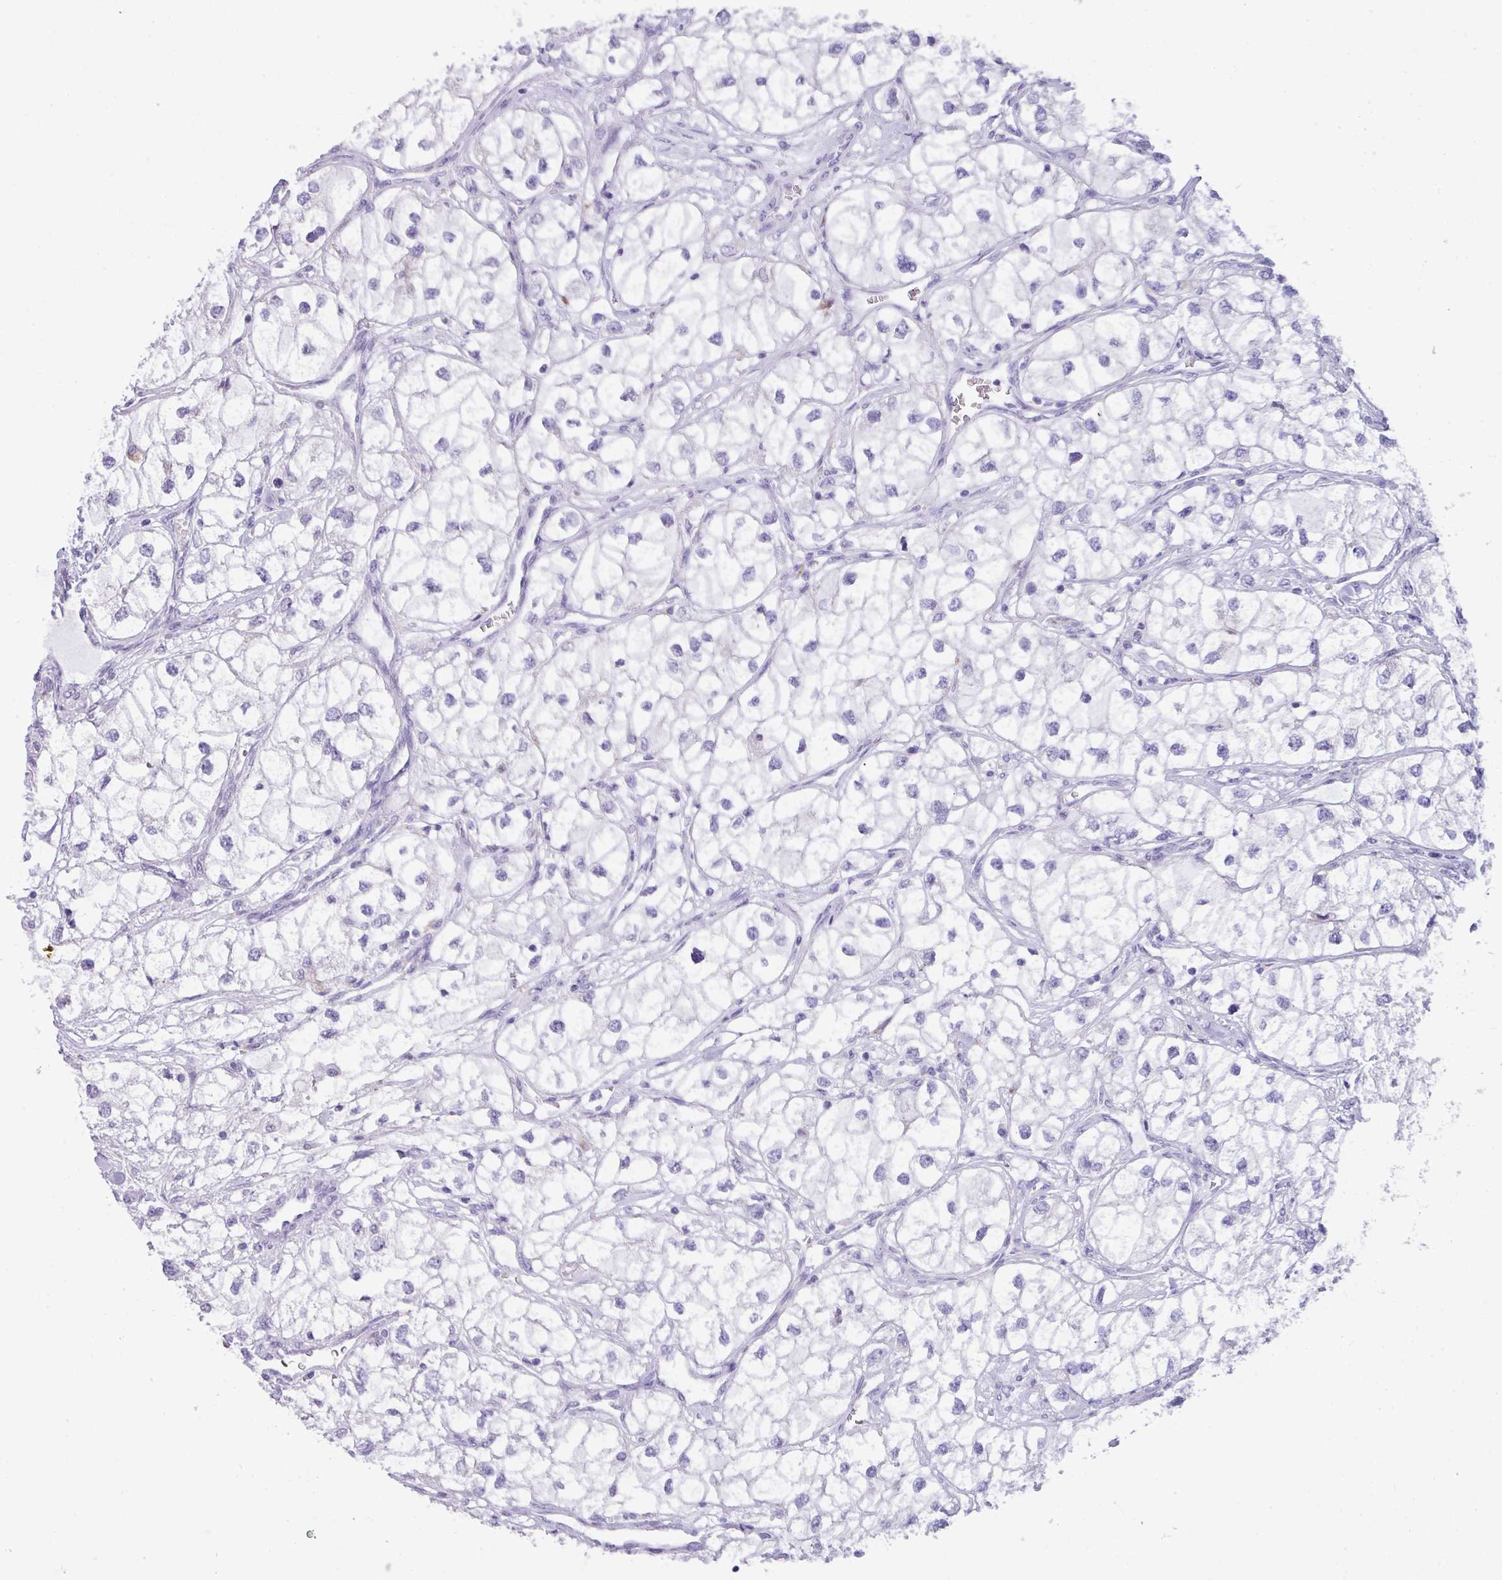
{"staining": {"intensity": "negative", "quantity": "none", "location": "none"}, "tissue": "renal cancer", "cell_type": "Tumor cells", "image_type": "cancer", "snomed": [{"axis": "morphology", "description": "Adenocarcinoma, NOS"}, {"axis": "topography", "description": "Kidney"}], "caption": "A photomicrograph of human renal cancer is negative for staining in tumor cells.", "gene": "NCCRP1", "patient": {"sex": "male", "age": 59}}